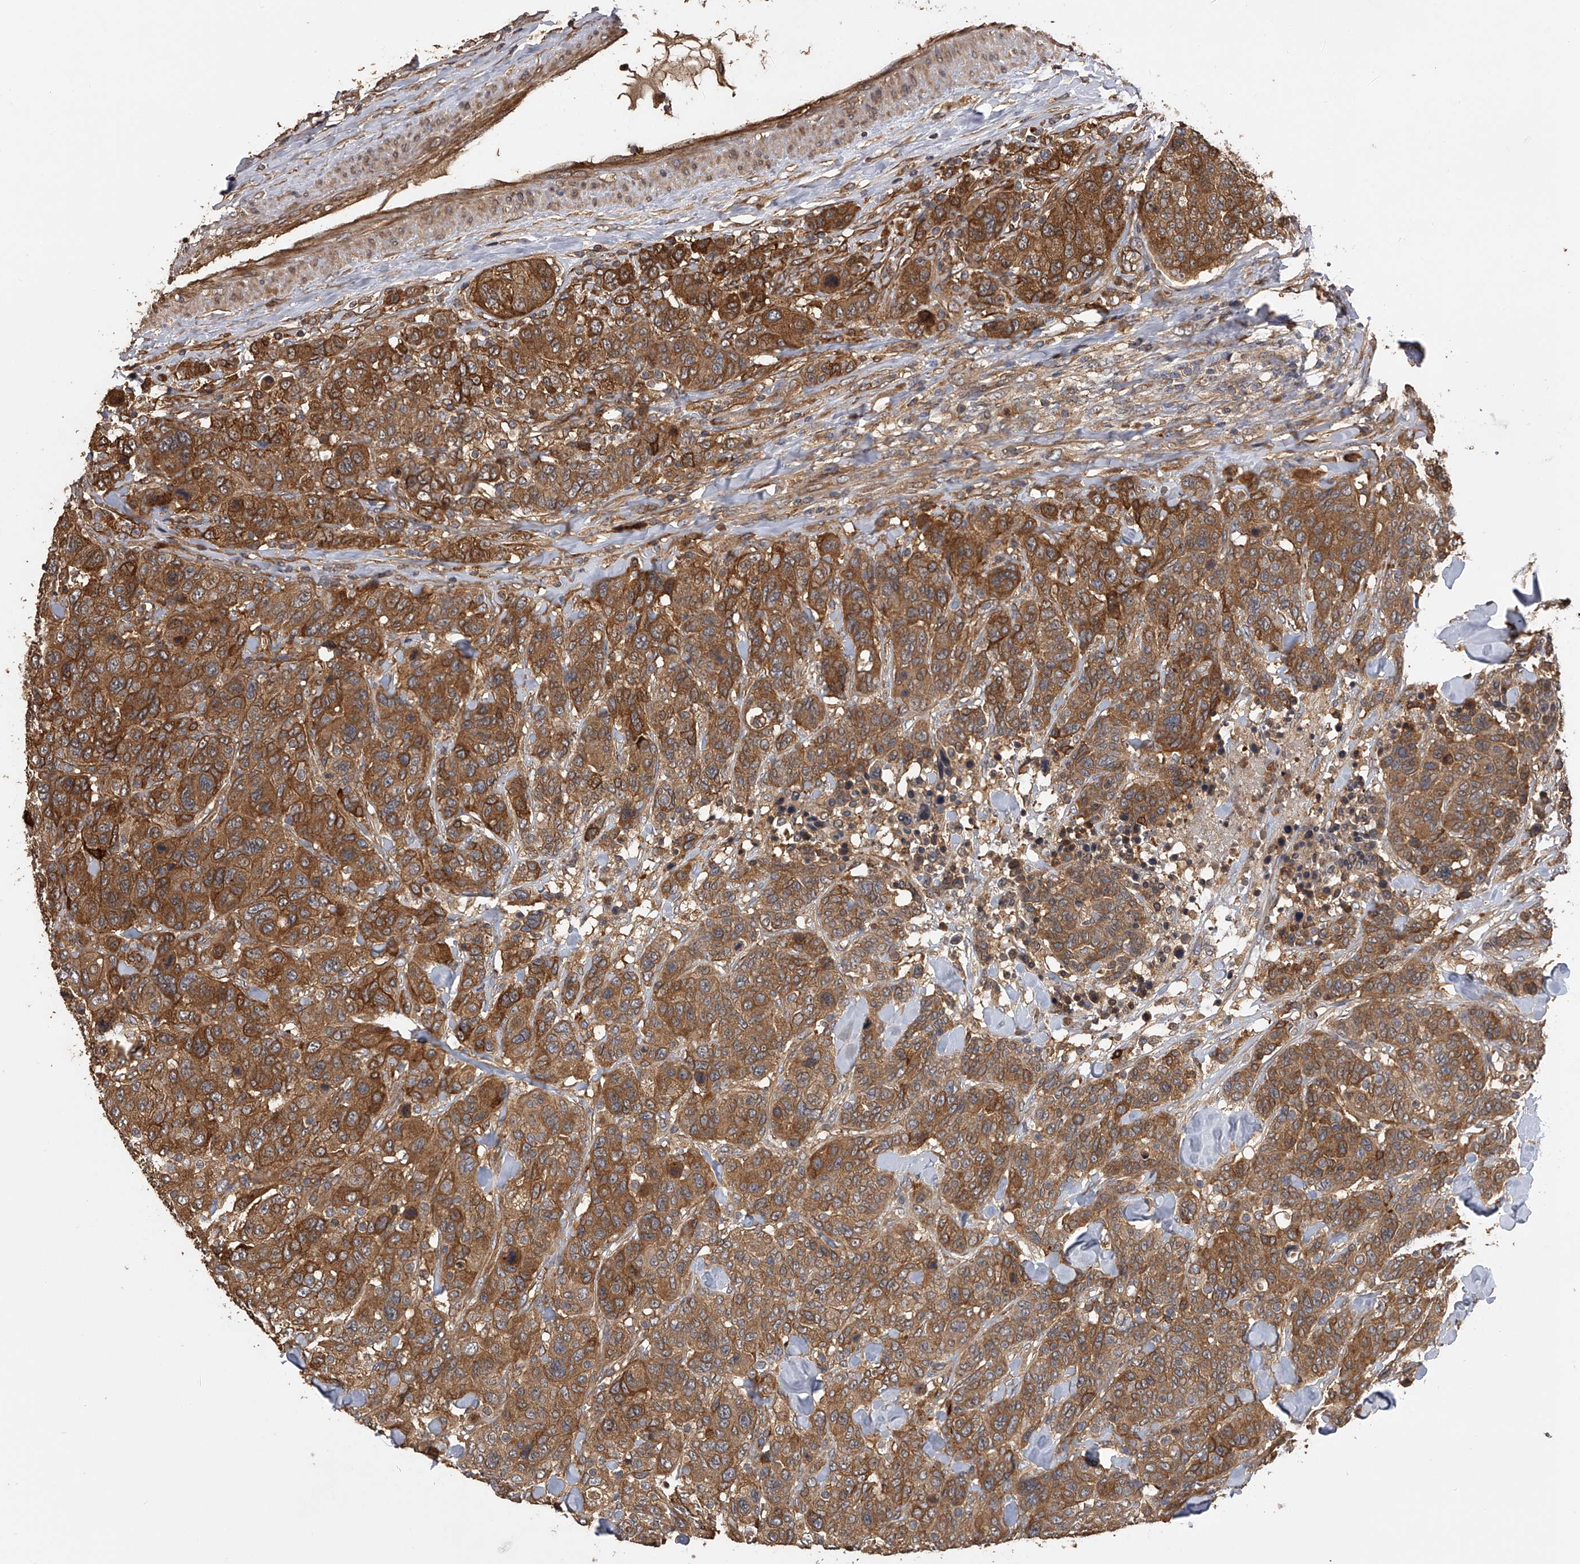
{"staining": {"intensity": "strong", "quantity": ">75%", "location": "cytoplasmic/membranous"}, "tissue": "breast cancer", "cell_type": "Tumor cells", "image_type": "cancer", "snomed": [{"axis": "morphology", "description": "Duct carcinoma"}, {"axis": "topography", "description": "Breast"}], "caption": "Invasive ductal carcinoma (breast) stained for a protein (brown) reveals strong cytoplasmic/membranous positive positivity in approximately >75% of tumor cells.", "gene": "PTPRA", "patient": {"sex": "female", "age": 37}}